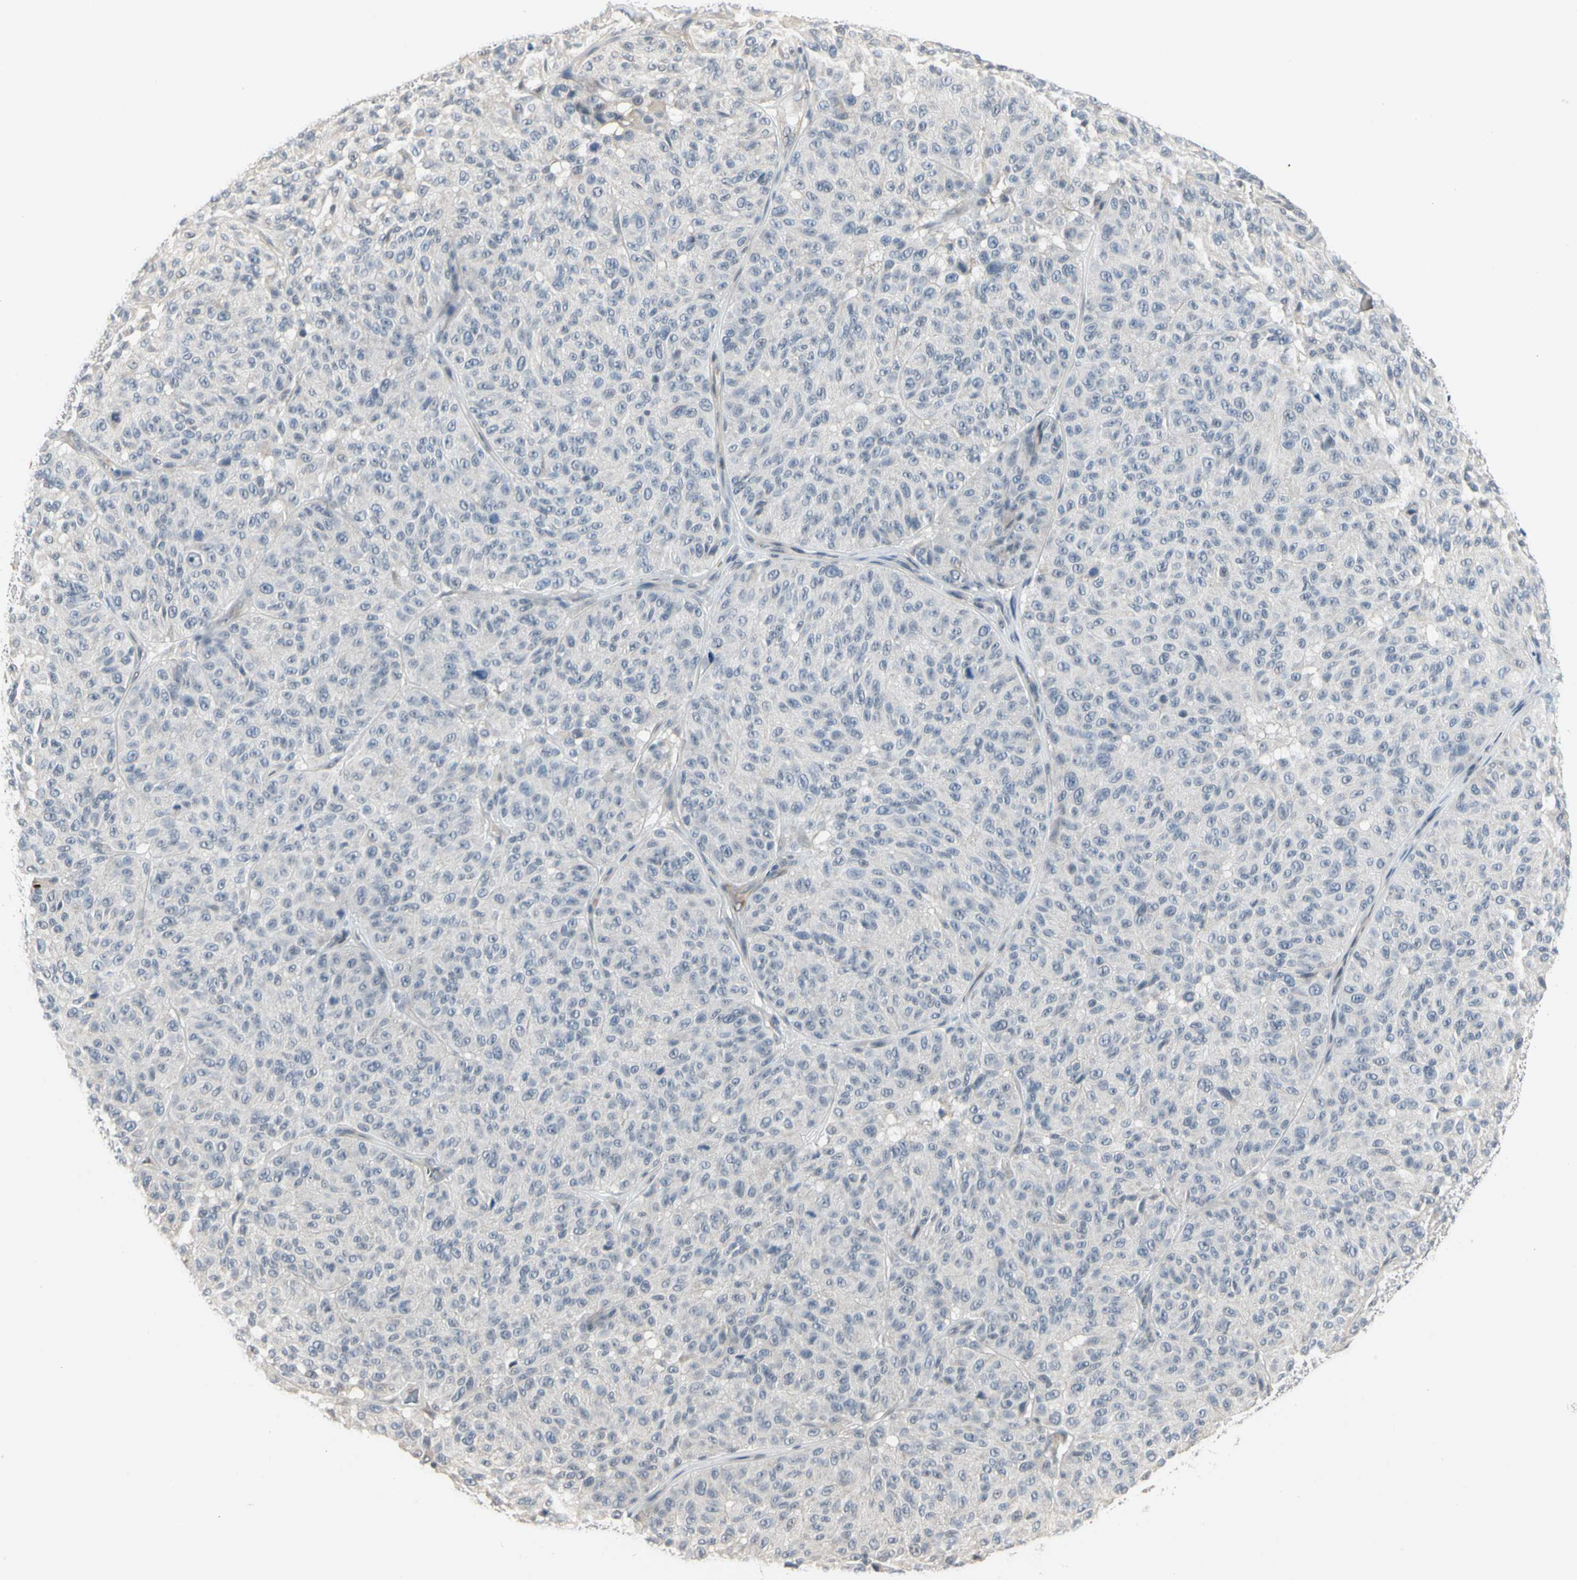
{"staining": {"intensity": "negative", "quantity": "none", "location": "none"}, "tissue": "melanoma", "cell_type": "Tumor cells", "image_type": "cancer", "snomed": [{"axis": "morphology", "description": "Malignant melanoma, NOS"}, {"axis": "topography", "description": "Skin"}], "caption": "IHC photomicrograph of neoplastic tissue: human melanoma stained with DAB reveals no significant protein staining in tumor cells.", "gene": "GREM1", "patient": {"sex": "female", "age": 46}}